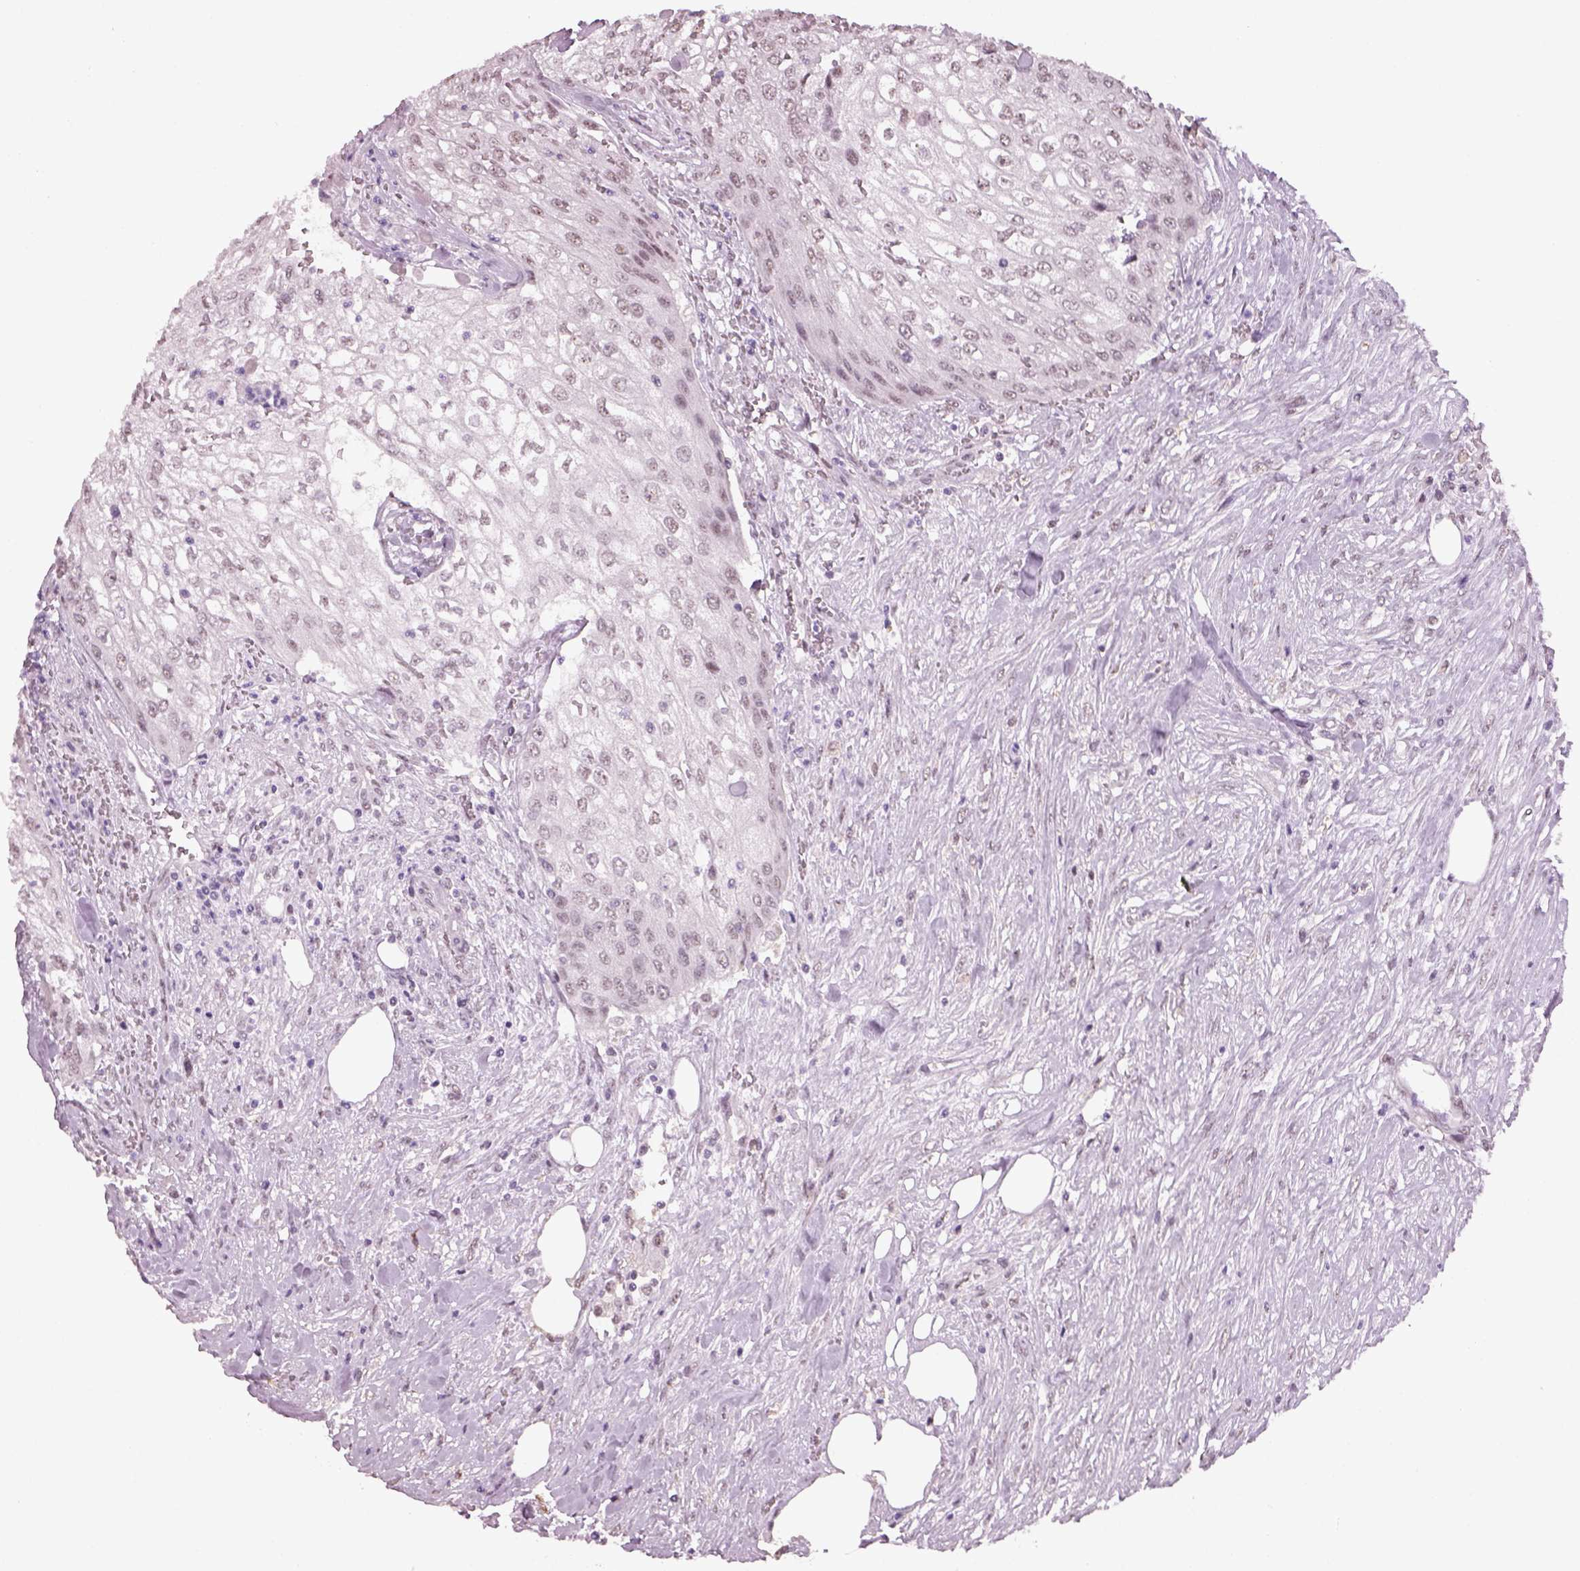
{"staining": {"intensity": "negative", "quantity": "none", "location": "none"}, "tissue": "urothelial cancer", "cell_type": "Tumor cells", "image_type": "cancer", "snomed": [{"axis": "morphology", "description": "Urothelial carcinoma, High grade"}, {"axis": "topography", "description": "Urinary bladder"}], "caption": "Tumor cells show no significant protein expression in urothelial carcinoma (high-grade).", "gene": "NAT8", "patient": {"sex": "male", "age": 62}}